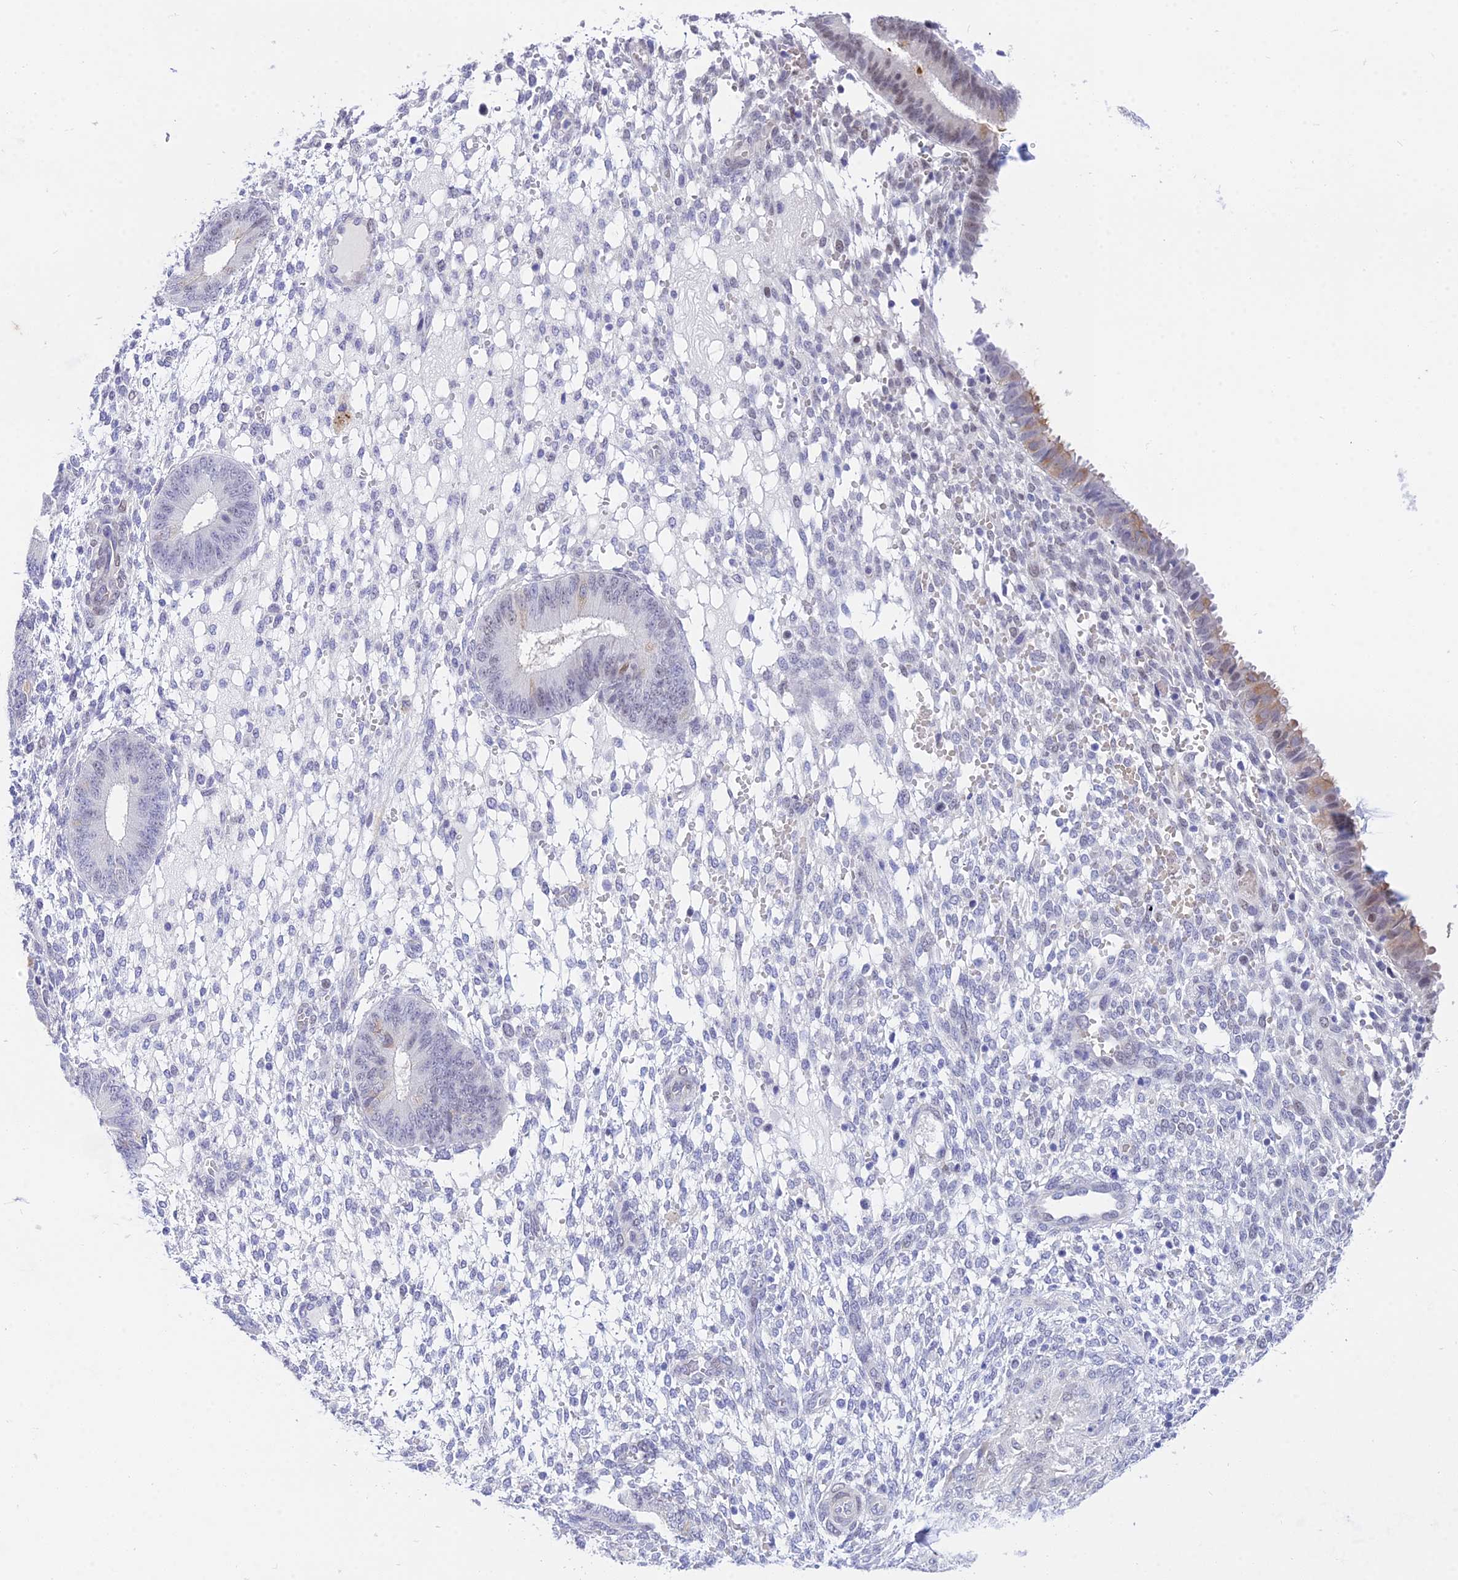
{"staining": {"intensity": "negative", "quantity": "none", "location": "none"}, "tissue": "endometrium", "cell_type": "Cells in endometrial stroma", "image_type": "normal", "snomed": [{"axis": "morphology", "description": "Normal tissue, NOS"}, {"axis": "topography", "description": "Endometrium"}], "caption": "Endometrium was stained to show a protein in brown. There is no significant staining in cells in endometrial stroma. The staining was performed using DAB to visualize the protein expression in brown, while the nuclei were stained in blue with hematoxylin (Magnification: 20x).", "gene": "DEFB107A", "patient": {"sex": "female", "age": 49}}